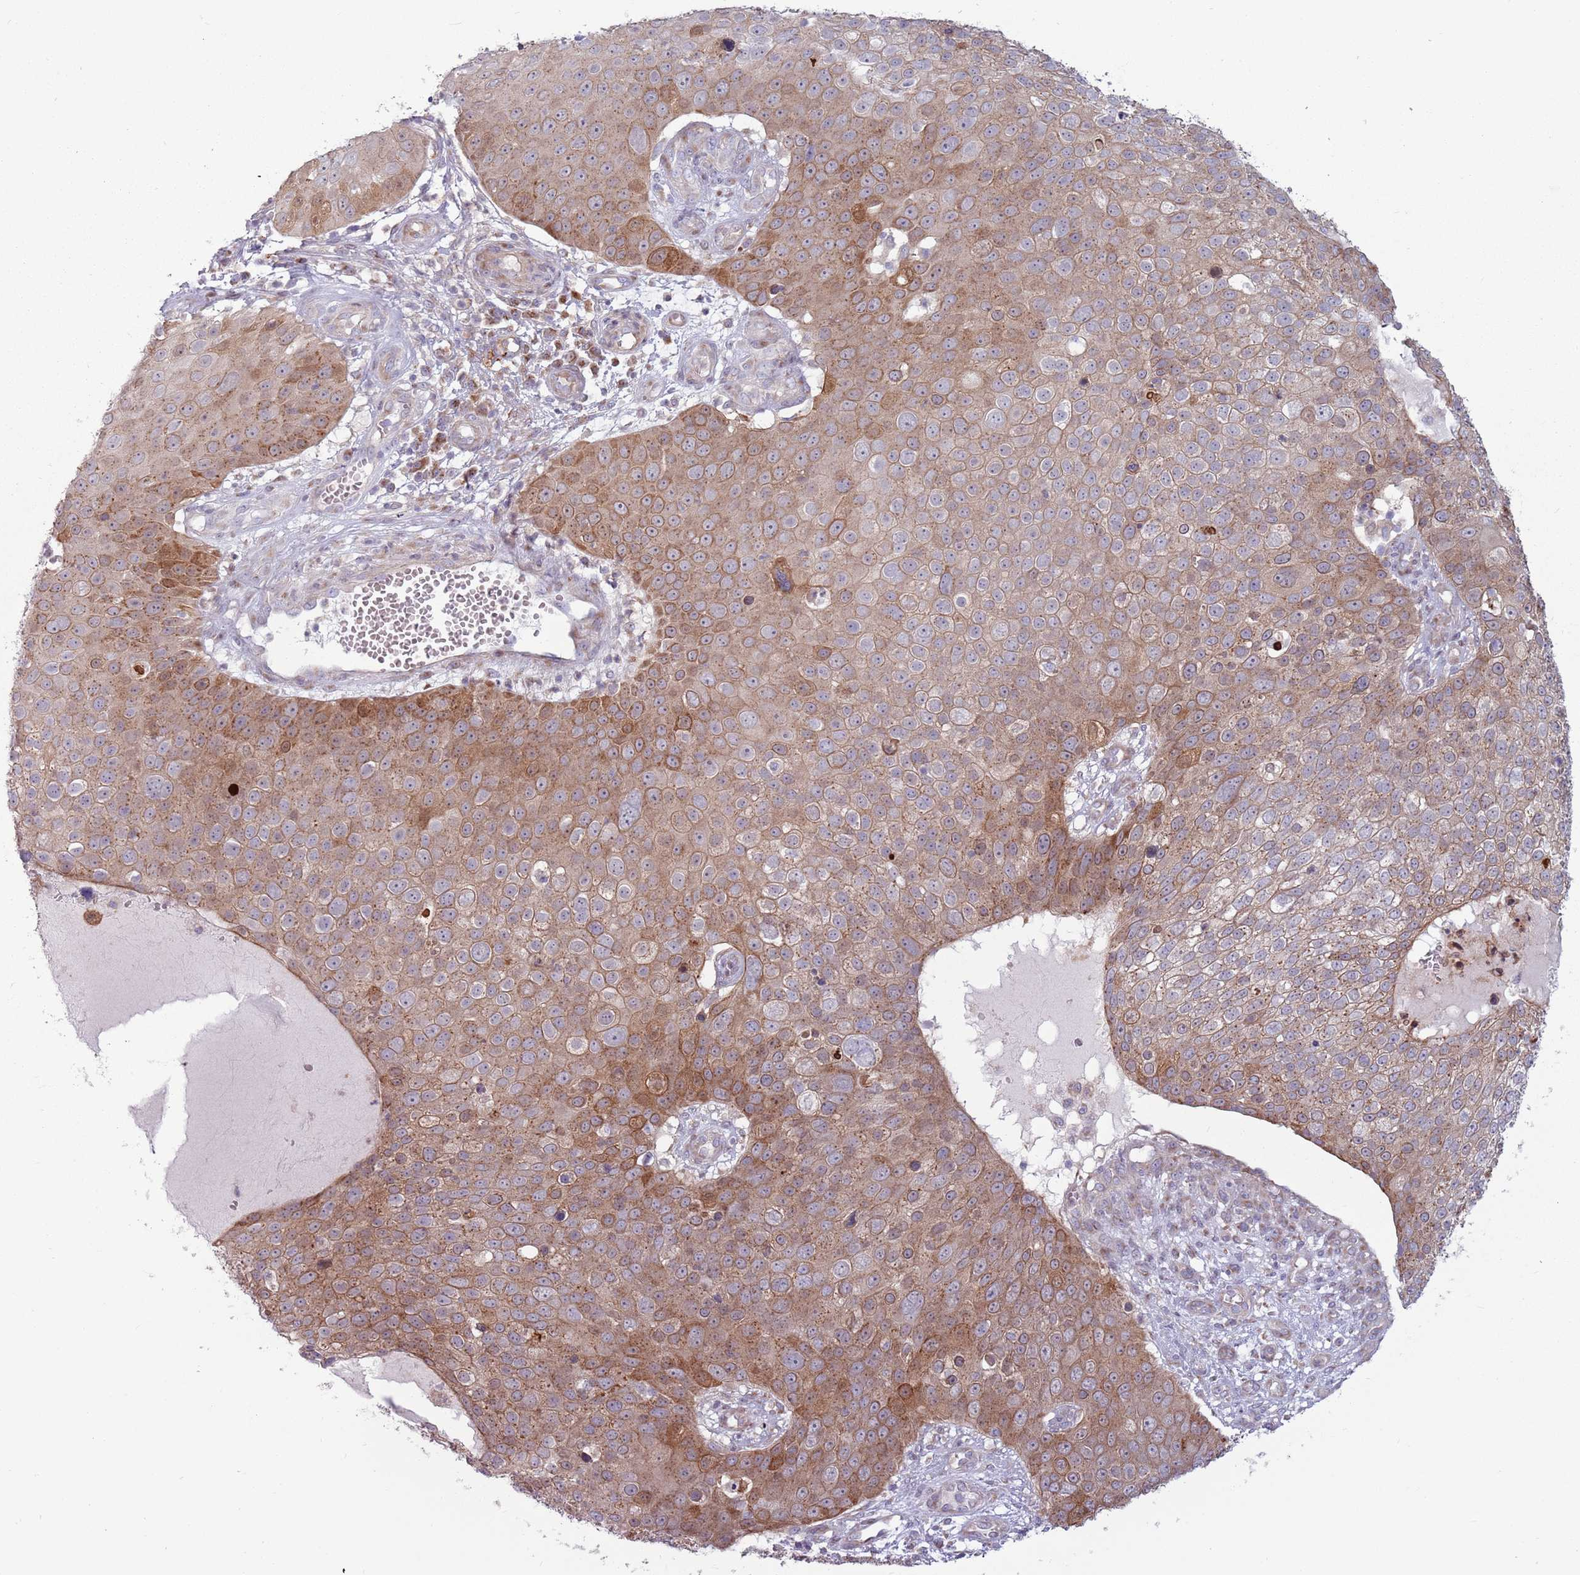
{"staining": {"intensity": "moderate", "quantity": ">75%", "location": "cytoplasmic/membranous"}, "tissue": "skin cancer", "cell_type": "Tumor cells", "image_type": "cancer", "snomed": [{"axis": "morphology", "description": "Squamous cell carcinoma, NOS"}, {"axis": "topography", "description": "Skin"}], "caption": "Moderate cytoplasmic/membranous positivity for a protein is appreciated in about >75% of tumor cells of squamous cell carcinoma (skin) using immunohistochemistry.", "gene": "CCDC150", "patient": {"sex": "male", "age": 71}}